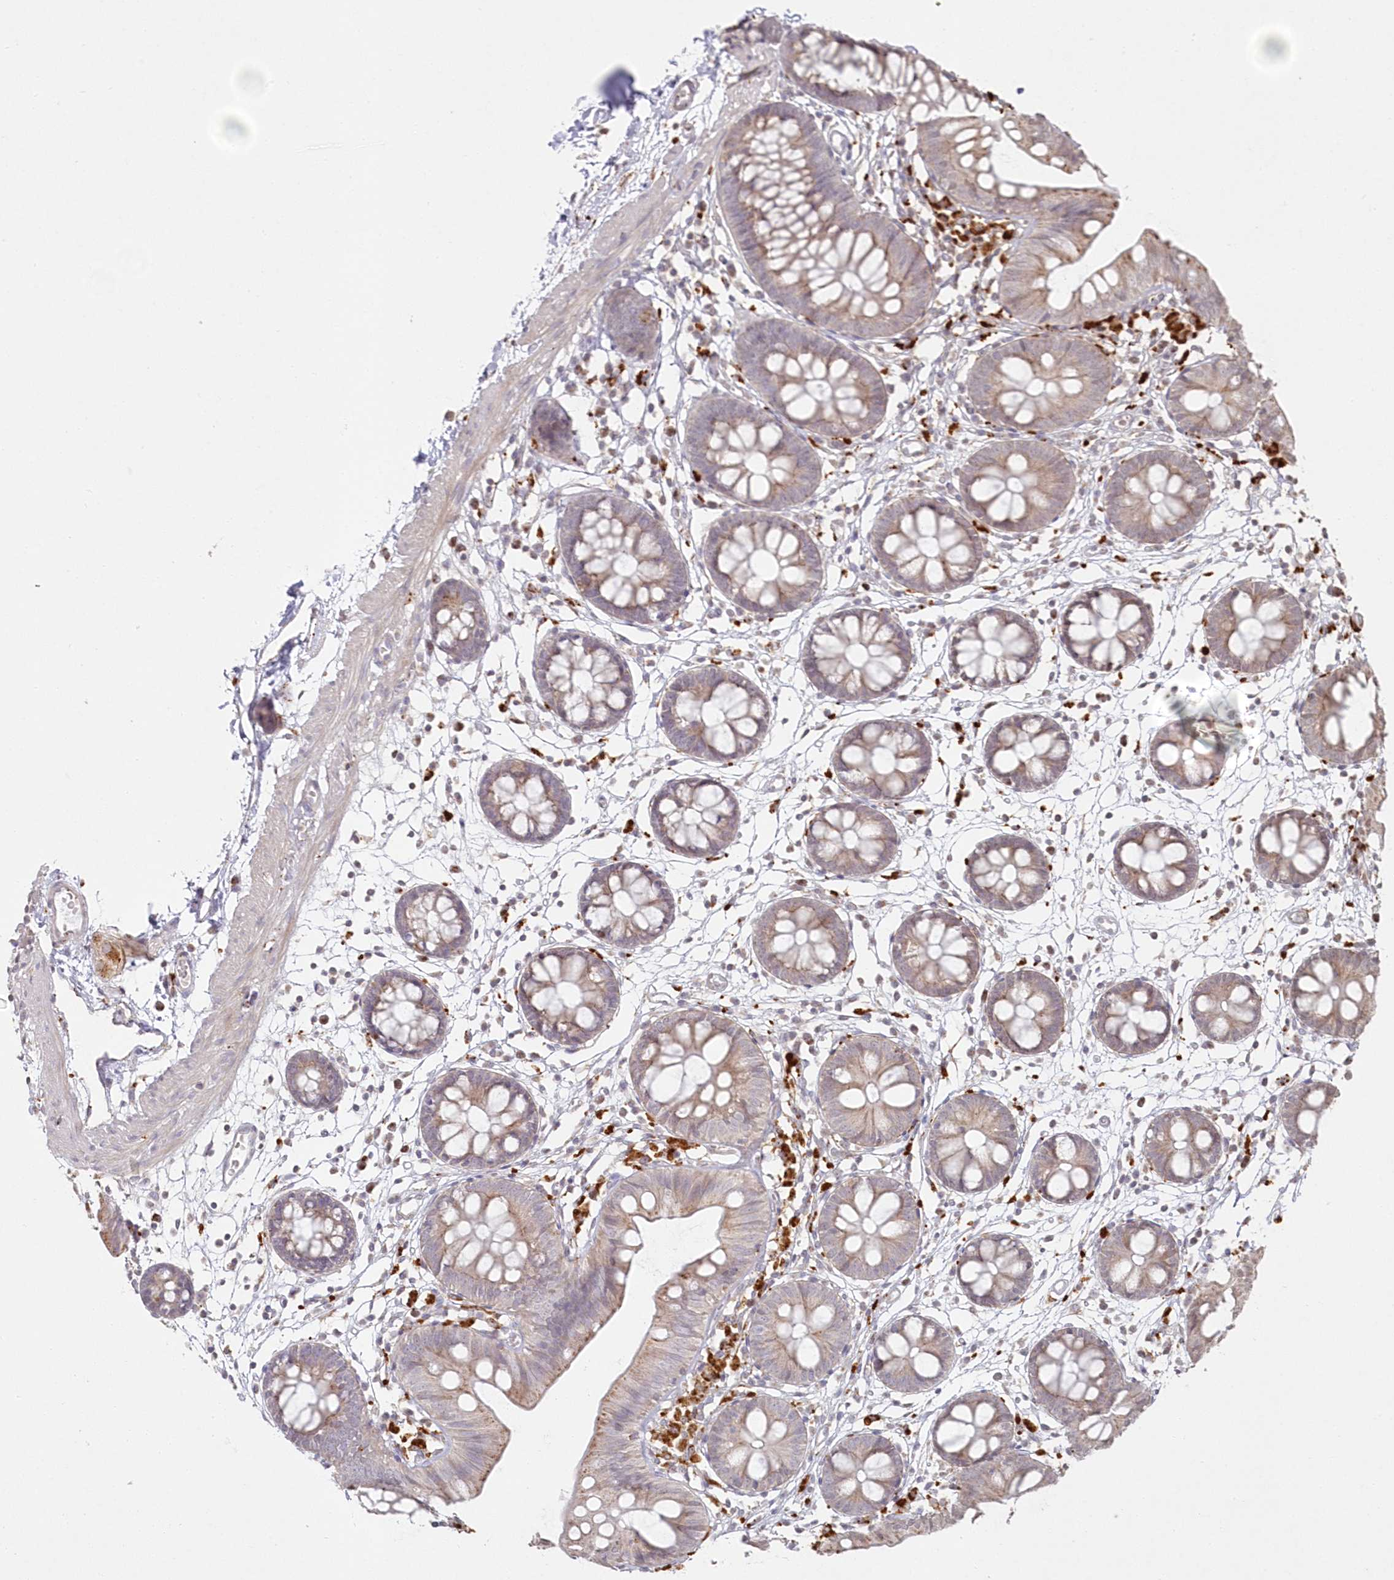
{"staining": {"intensity": "negative", "quantity": "none", "location": "none"}, "tissue": "colon", "cell_type": "Endothelial cells", "image_type": "normal", "snomed": [{"axis": "morphology", "description": "Normal tissue, NOS"}, {"axis": "topography", "description": "Colon"}], "caption": "Colon stained for a protein using immunohistochemistry (IHC) displays no expression endothelial cells.", "gene": "ARSB", "patient": {"sex": "male", "age": 56}}